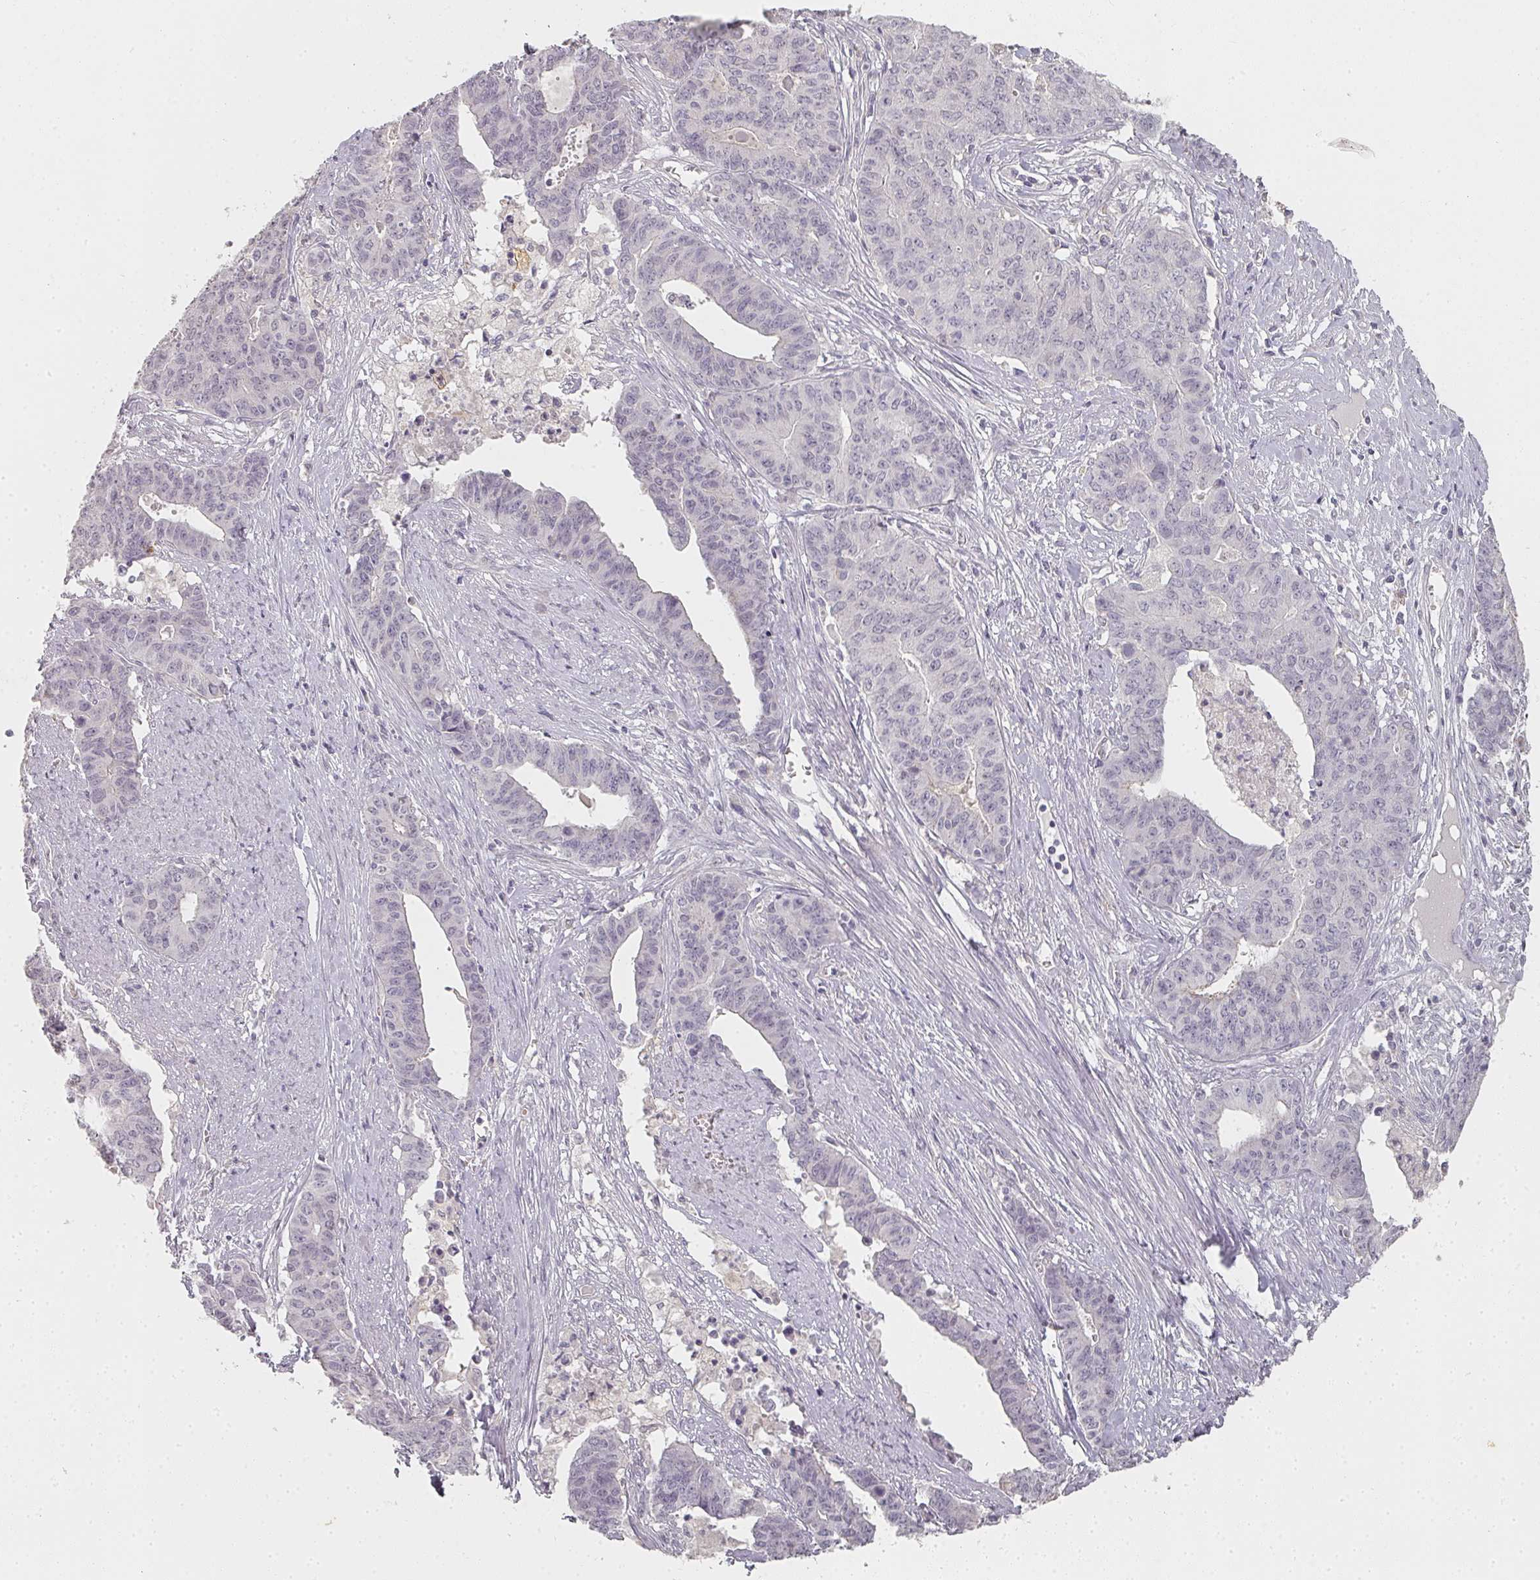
{"staining": {"intensity": "negative", "quantity": "none", "location": "none"}, "tissue": "endometrial cancer", "cell_type": "Tumor cells", "image_type": "cancer", "snomed": [{"axis": "morphology", "description": "Adenocarcinoma, NOS"}, {"axis": "topography", "description": "Endometrium"}], "caption": "Adenocarcinoma (endometrial) stained for a protein using immunohistochemistry (IHC) displays no positivity tumor cells.", "gene": "SHISA2", "patient": {"sex": "female", "age": 59}}